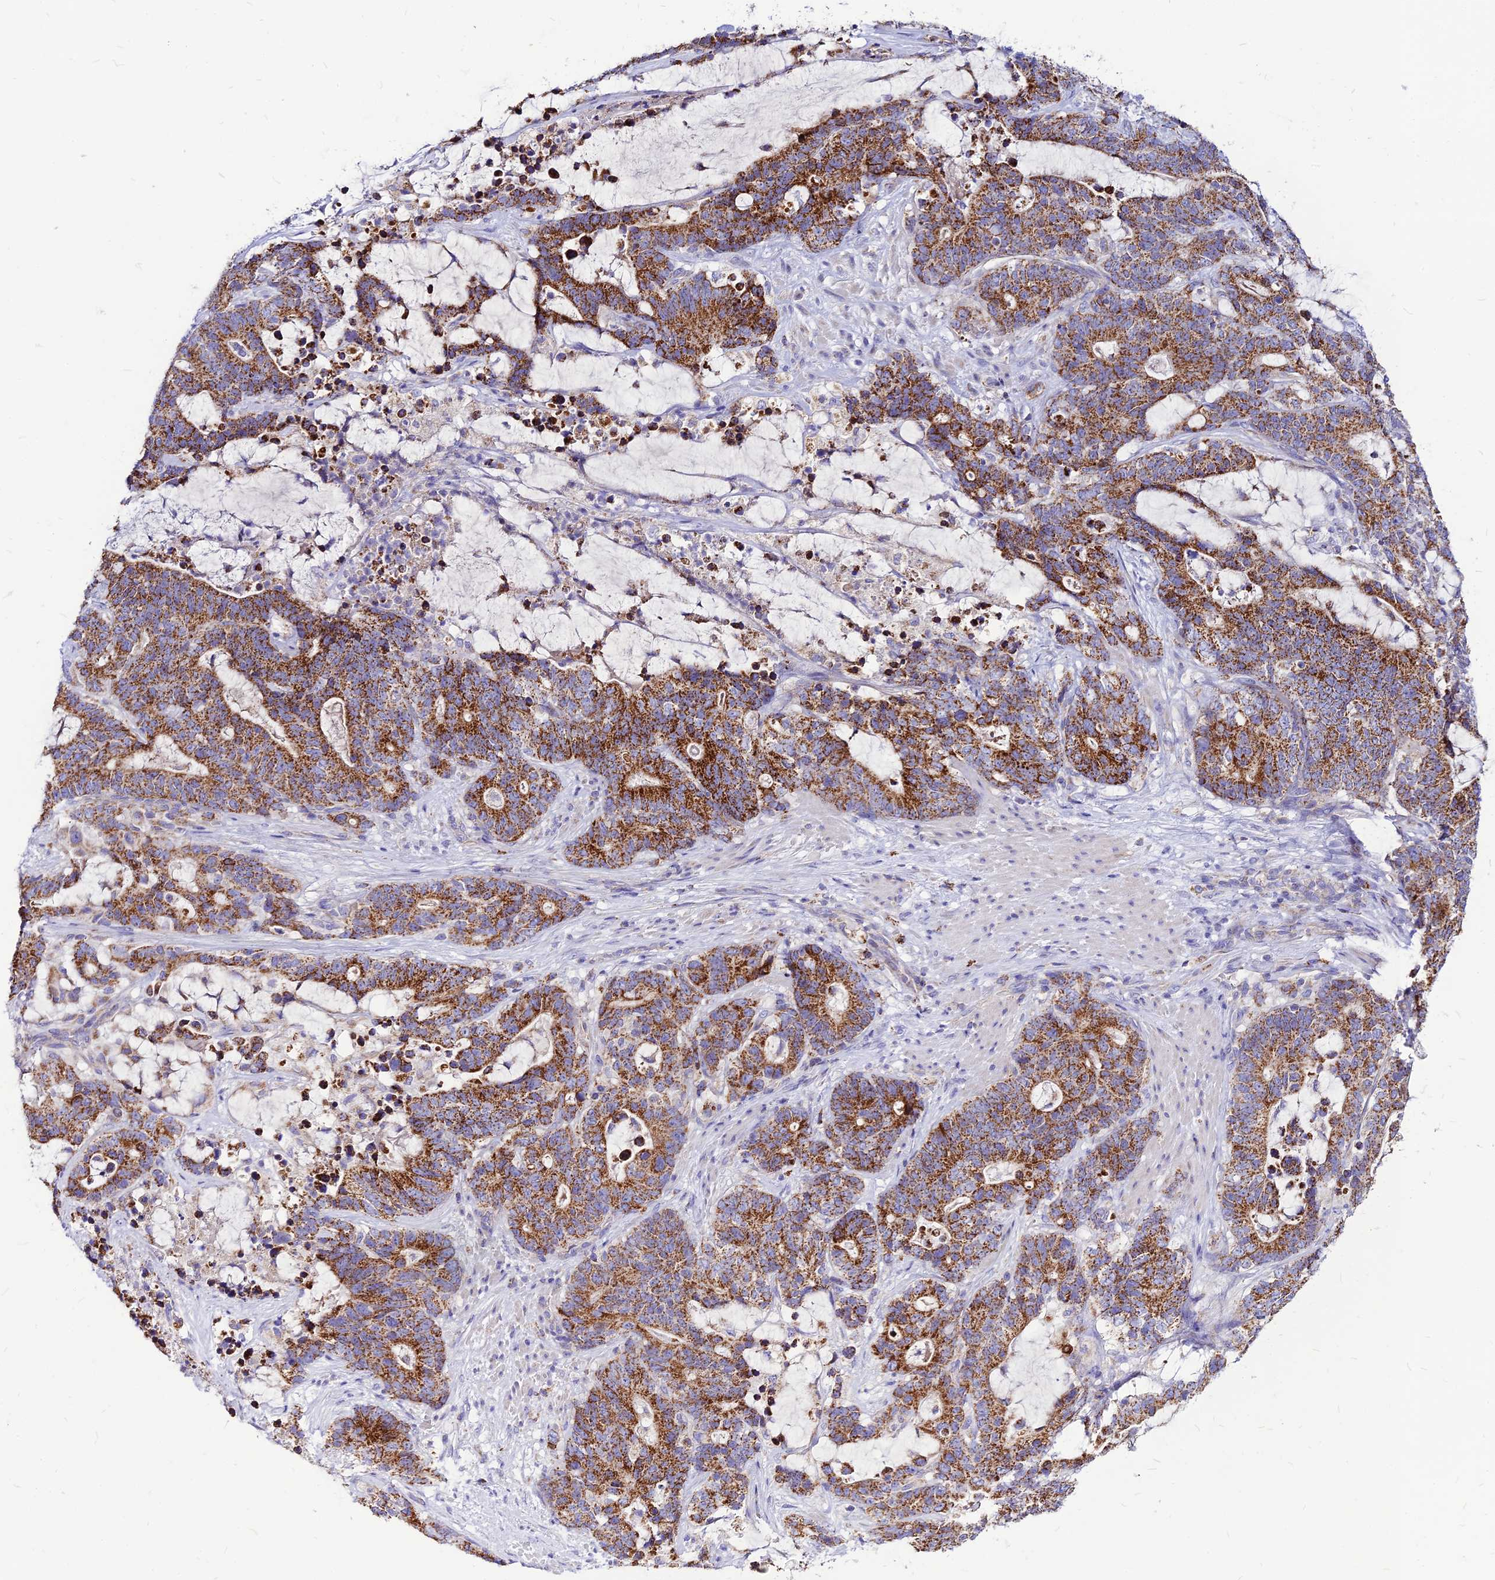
{"staining": {"intensity": "strong", "quantity": ">75%", "location": "cytoplasmic/membranous"}, "tissue": "stomach cancer", "cell_type": "Tumor cells", "image_type": "cancer", "snomed": [{"axis": "morphology", "description": "Adenocarcinoma, NOS"}, {"axis": "topography", "description": "Stomach"}], "caption": "Tumor cells exhibit strong cytoplasmic/membranous positivity in about >75% of cells in adenocarcinoma (stomach).", "gene": "ECI1", "patient": {"sex": "female", "age": 76}}